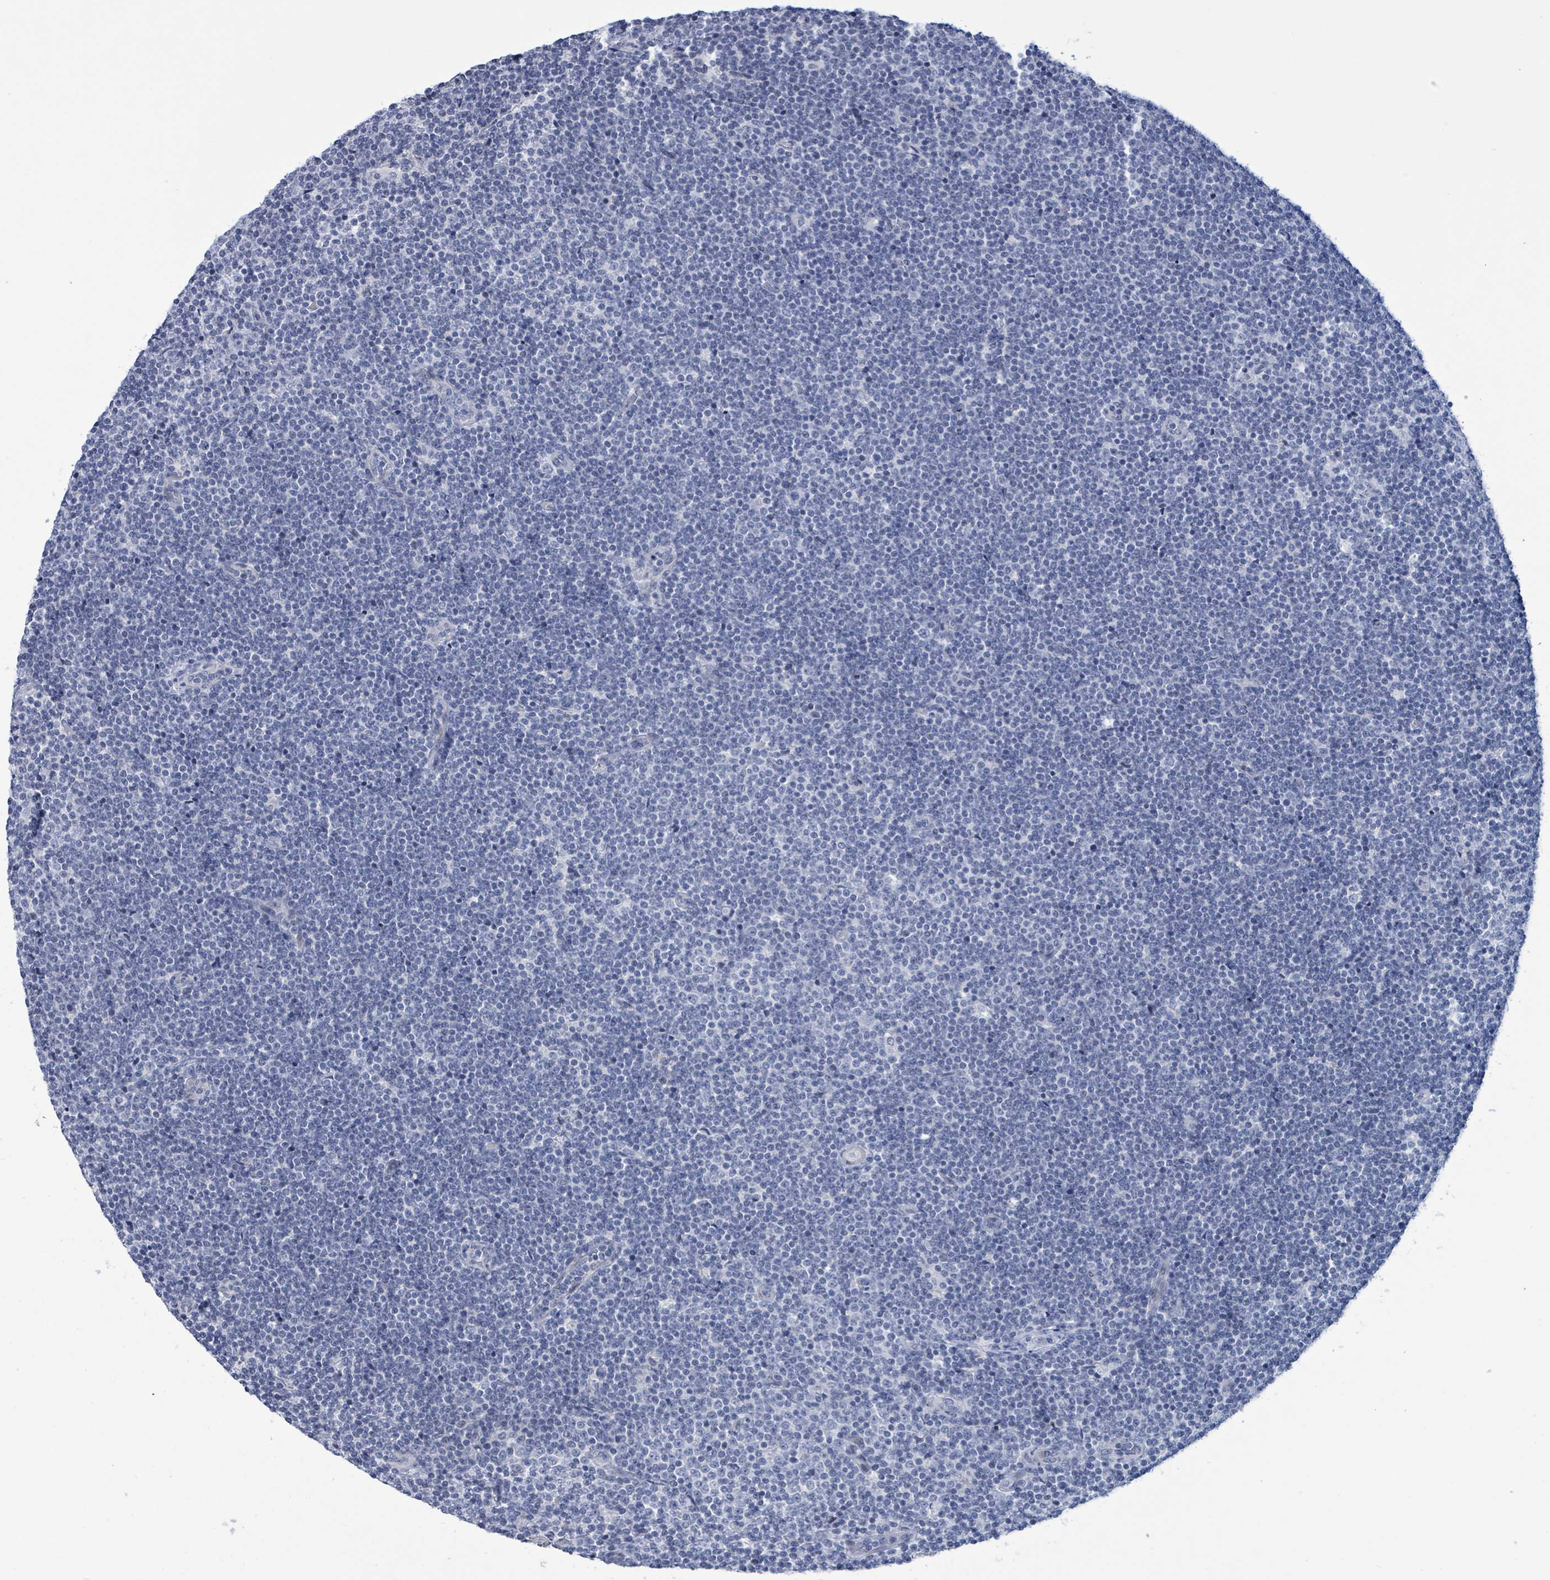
{"staining": {"intensity": "negative", "quantity": "none", "location": "none"}, "tissue": "lymphoma", "cell_type": "Tumor cells", "image_type": "cancer", "snomed": [{"axis": "morphology", "description": "Malignant lymphoma, non-Hodgkin's type, Low grade"}, {"axis": "topography", "description": "Lymph node"}], "caption": "Immunohistochemistry photomicrograph of human lymphoma stained for a protein (brown), which reveals no positivity in tumor cells.", "gene": "NTN3", "patient": {"sex": "male", "age": 48}}